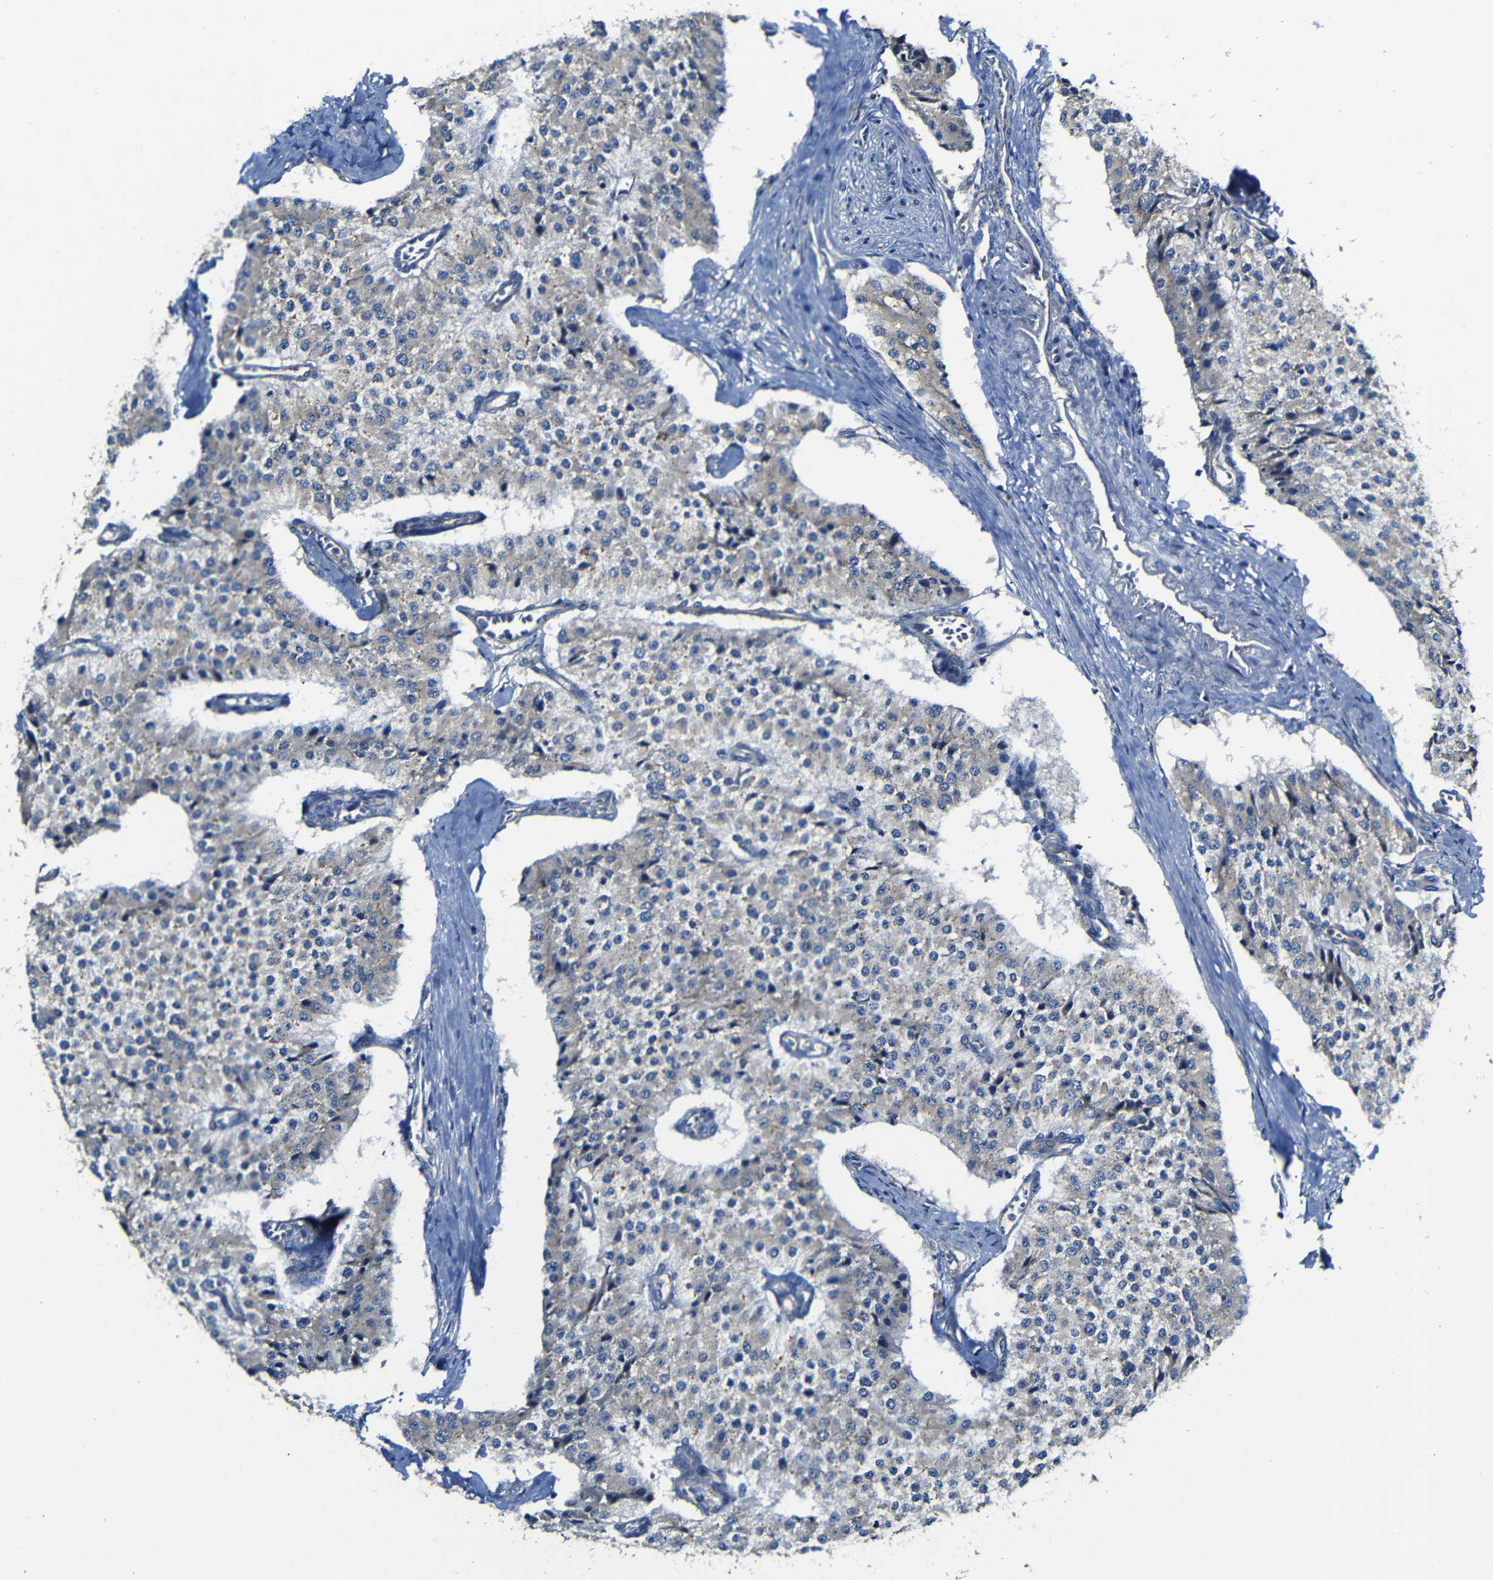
{"staining": {"intensity": "negative", "quantity": "none", "location": "none"}, "tissue": "carcinoid", "cell_type": "Tumor cells", "image_type": "cancer", "snomed": [{"axis": "morphology", "description": "Carcinoid, malignant, NOS"}, {"axis": "topography", "description": "Colon"}], "caption": "Immunohistochemistry micrograph of human malignant carcinoid stained for a protein (brown), which exhibits no expression in tumor cells.", "gene": "CLCC1", "patient": {"sex": "female", "age": 52}}